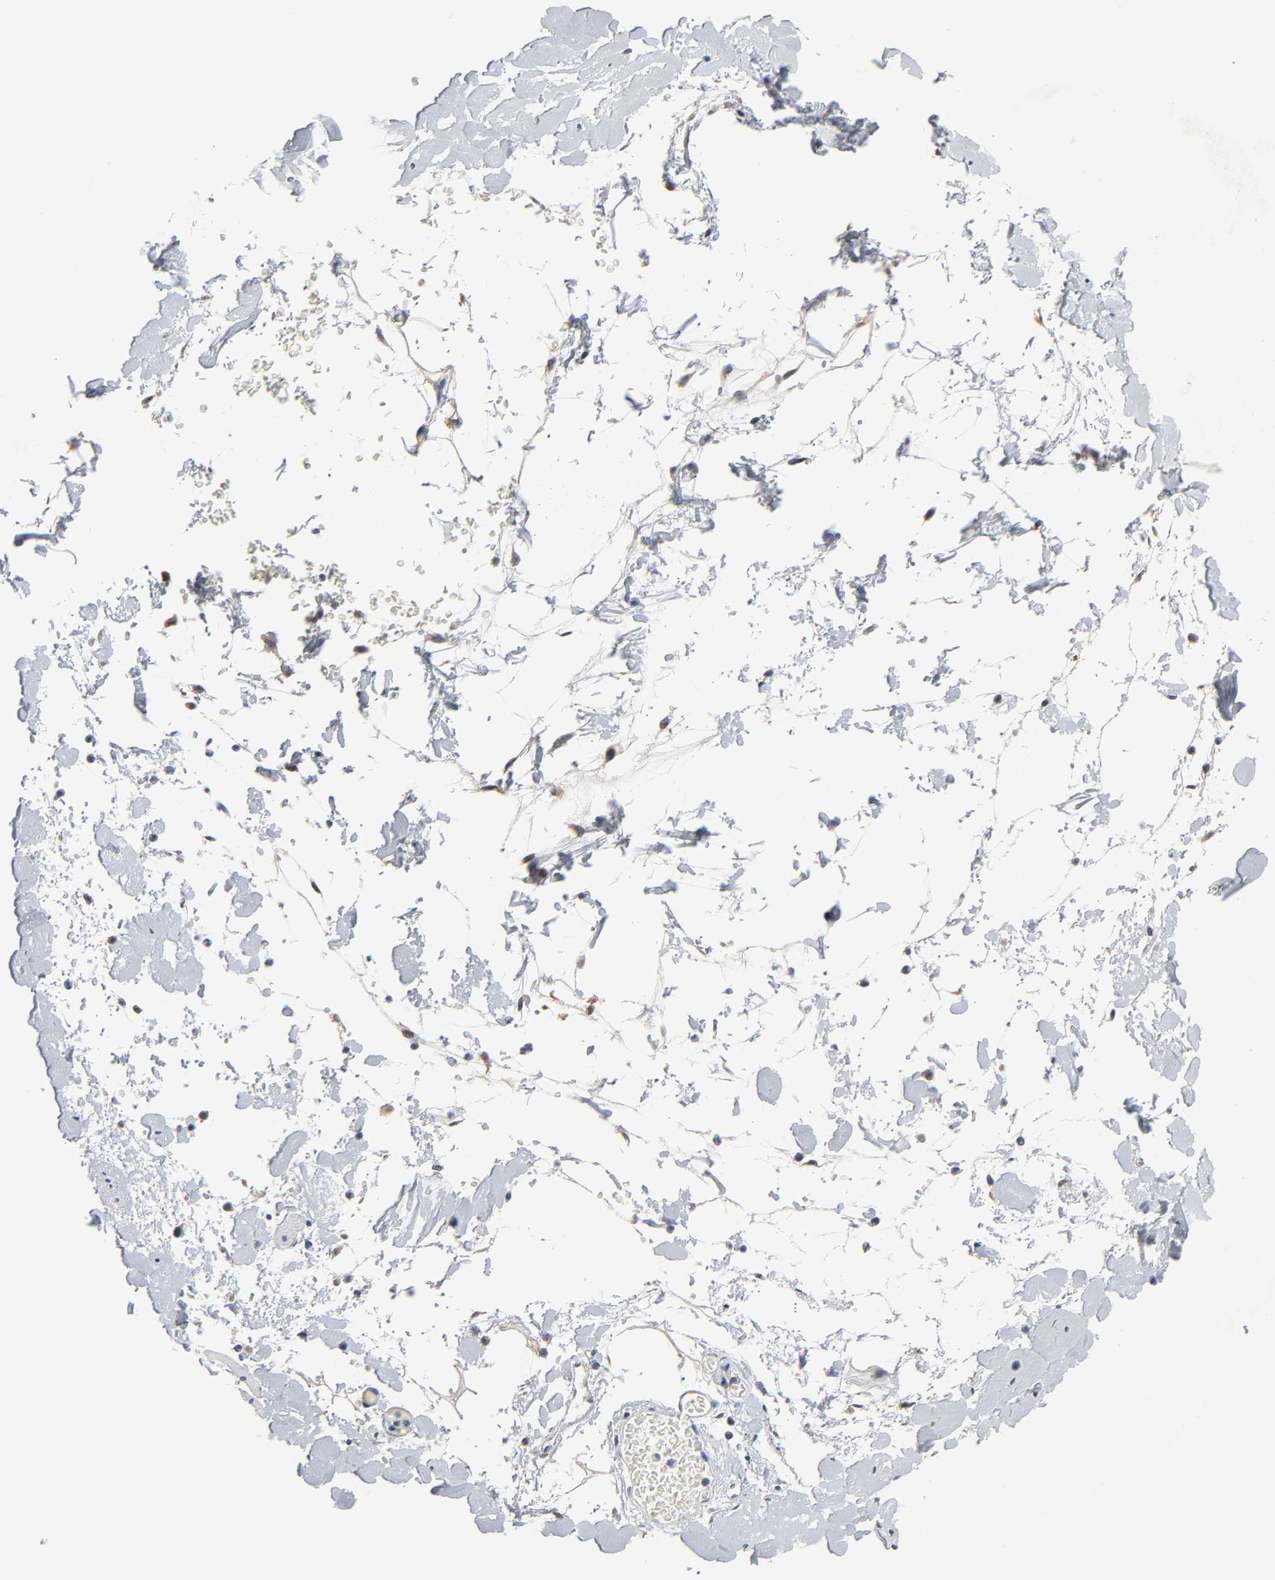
{"staining": {"intensity": "weak", "quantity": "25%-75%", "location": "cytoplasmic/membranous"}, "tissue": "smooth muscle", "cell_type": "Smooth muscle cells", "image_type": "normal", "snomed": [{"axis": "morphology", "description": "Normal tissue, NOS"}, {"axis": "topography", "description": "Smooth muscle"}, {"axis": "topography", "description": "Colon"}], "caption": "Brown immunohistochemical staining in benign smooth muscle shows weak cytoplasmic/membranous expression in about 25%-75% of smooth muscle cells. Using DAB (brown) and hematoxylin (blue) stains, captured at high magnification using brightfield microscopy.", "gene": "HDLBP", "patient": {"sex": "male", "age": 67}}